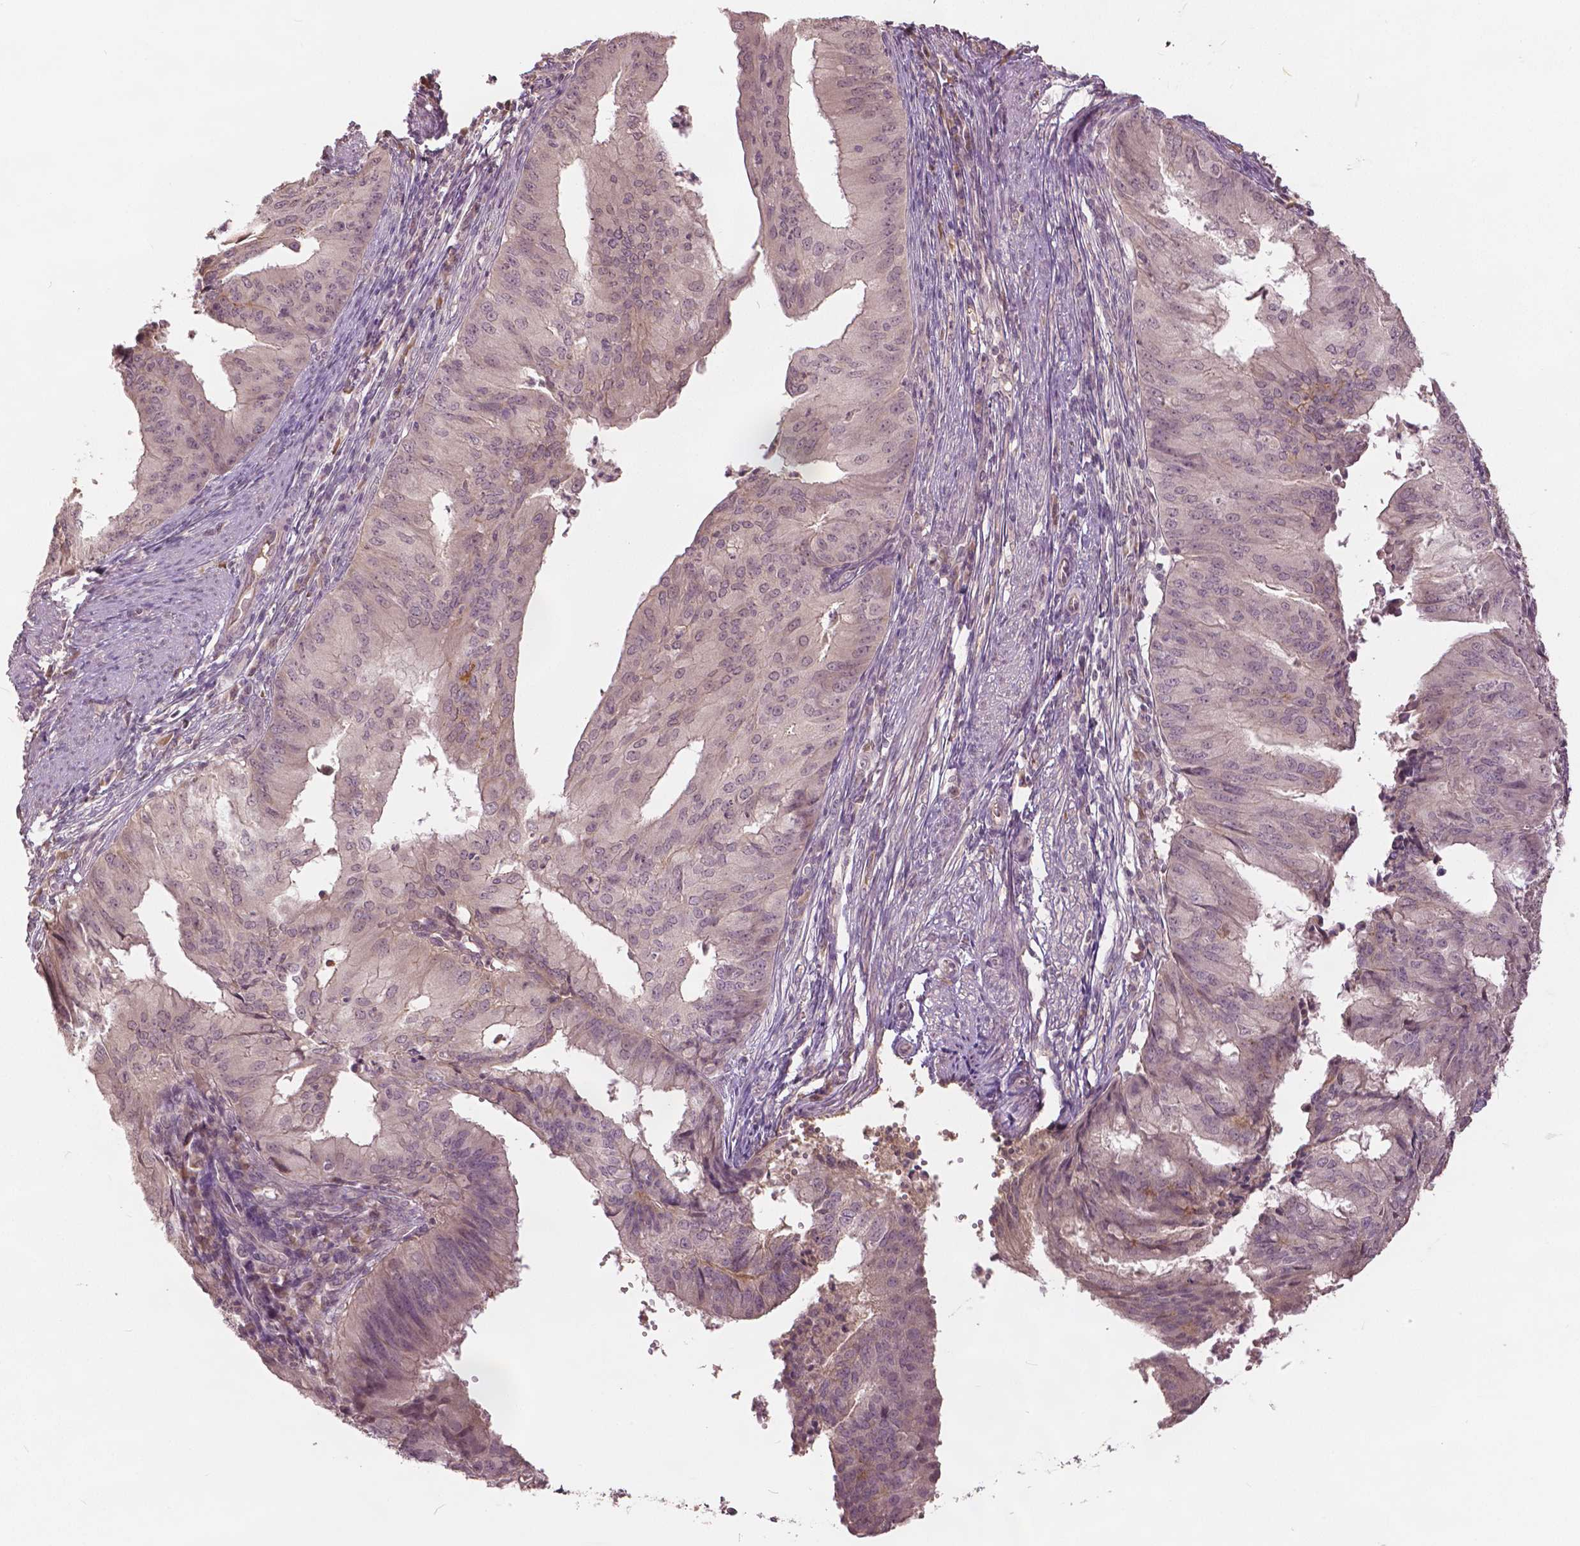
{"staining": {"intensity": "weak", "quantity": "25%-75%", "location": "nuclear"}, "tissue": "endometrial cancer", "cell_type": "Tumor cells", "image_type": "cancer", "snomed": [{"axis": "morphology", "description": "Adenocarcinoma, NOS"}, {"axis": "topography", "description": "Endometrium"}], "caption": "A brown stain labels weak nuclear staining of a protein in human endometrial cancer tumor cells.", "gene": "ANGPTL4", "patient": {"sex": "female", "age": 50}}